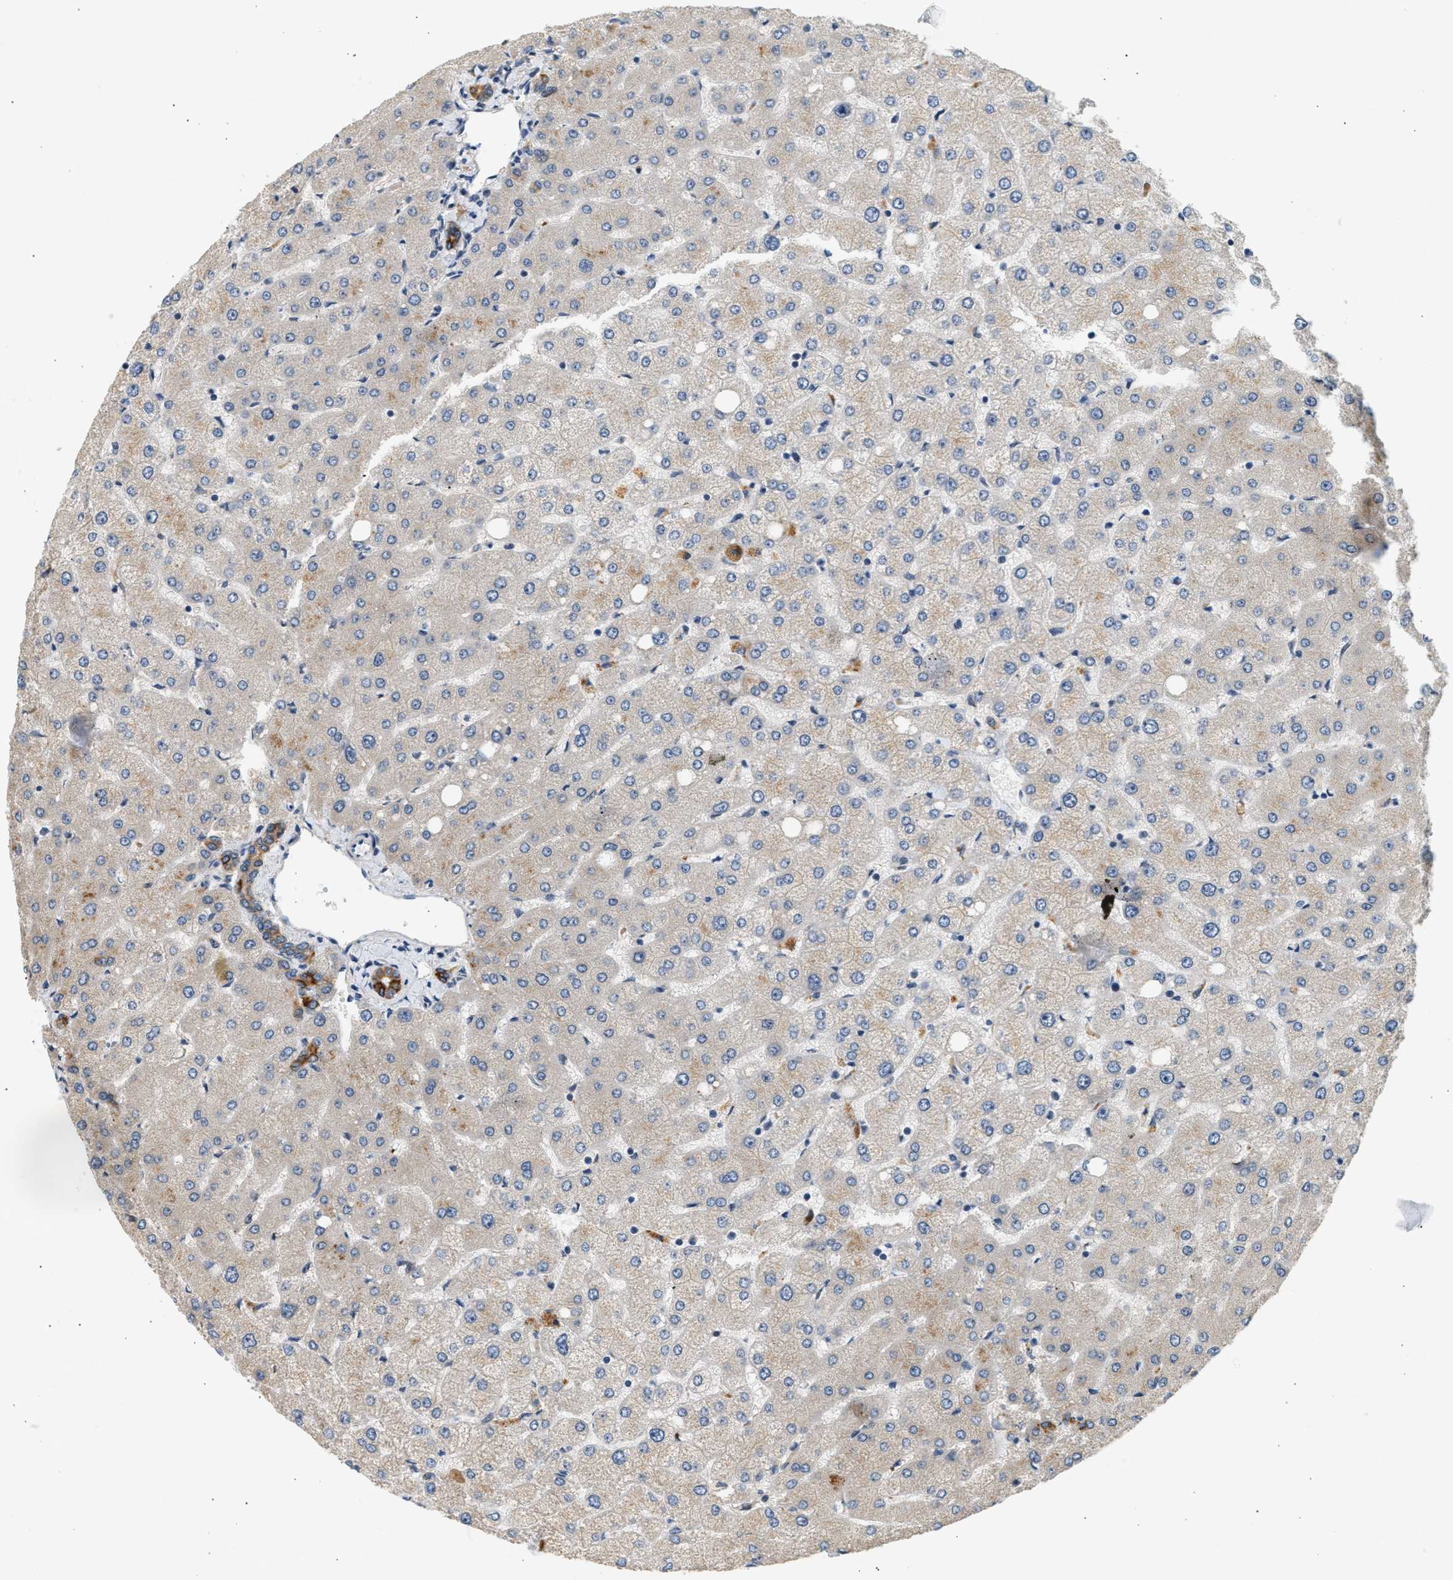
{"staining": {"intensity": "strong", "quantity": ">75%", "location": "cytoplasmic/membranous"}, "tissue": "liver", "cell_type": "Cholangiocytes", "image_type": "normal", "snomed": [{"axis": "morphology", "description": "Normal tissue, NOS"}, {"axis": "topography", "description": "Liver"}], "caption": "Unremarkable liver was stained to show a protein in brown. There is high levels of strong cytoplasmic/membranous expression in about >75% of cholangiocytes. The protein is shown in brown color, while the nuclei are stained blue.", "gene": "WDR31", "patient": {"sex": "female", "age": 54}}